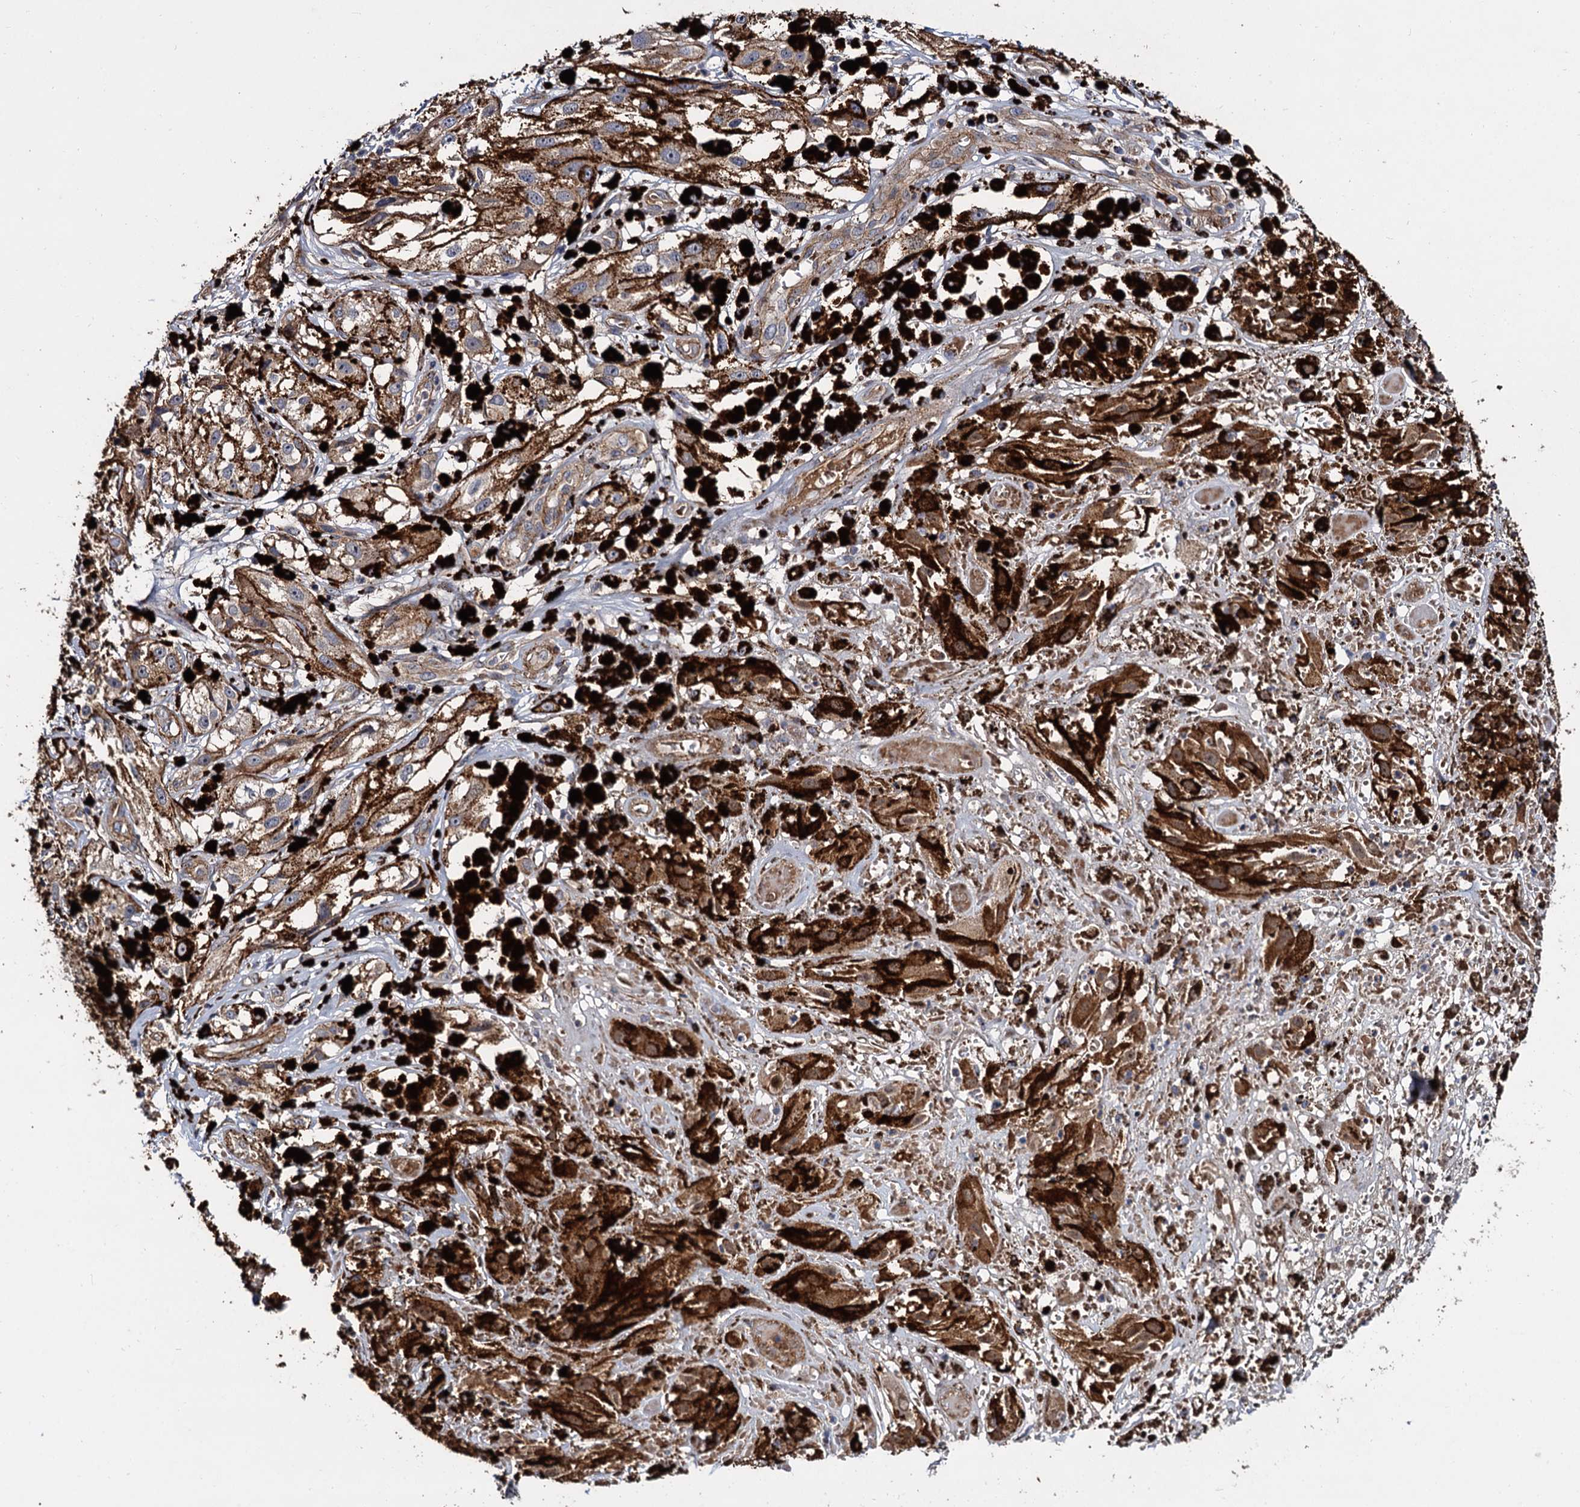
{"staining": {"intensity": "negative", "quantity": "none", "location": "none"}, "tissue": "melanoma", "cell_type": "Tumor cells", "image_type": "cancer", "snomed": [{"axis": "morphology", "description": "Malignant melanoma, NOS"}, {"axis": "topography", "description": "Skin"}], "caption": "Tumor cells are negative for protein expression in human melanoma. Nuclei are stained in blue.", "gene": "ISM2", "patient": {"sex": "male", "age": 88}}